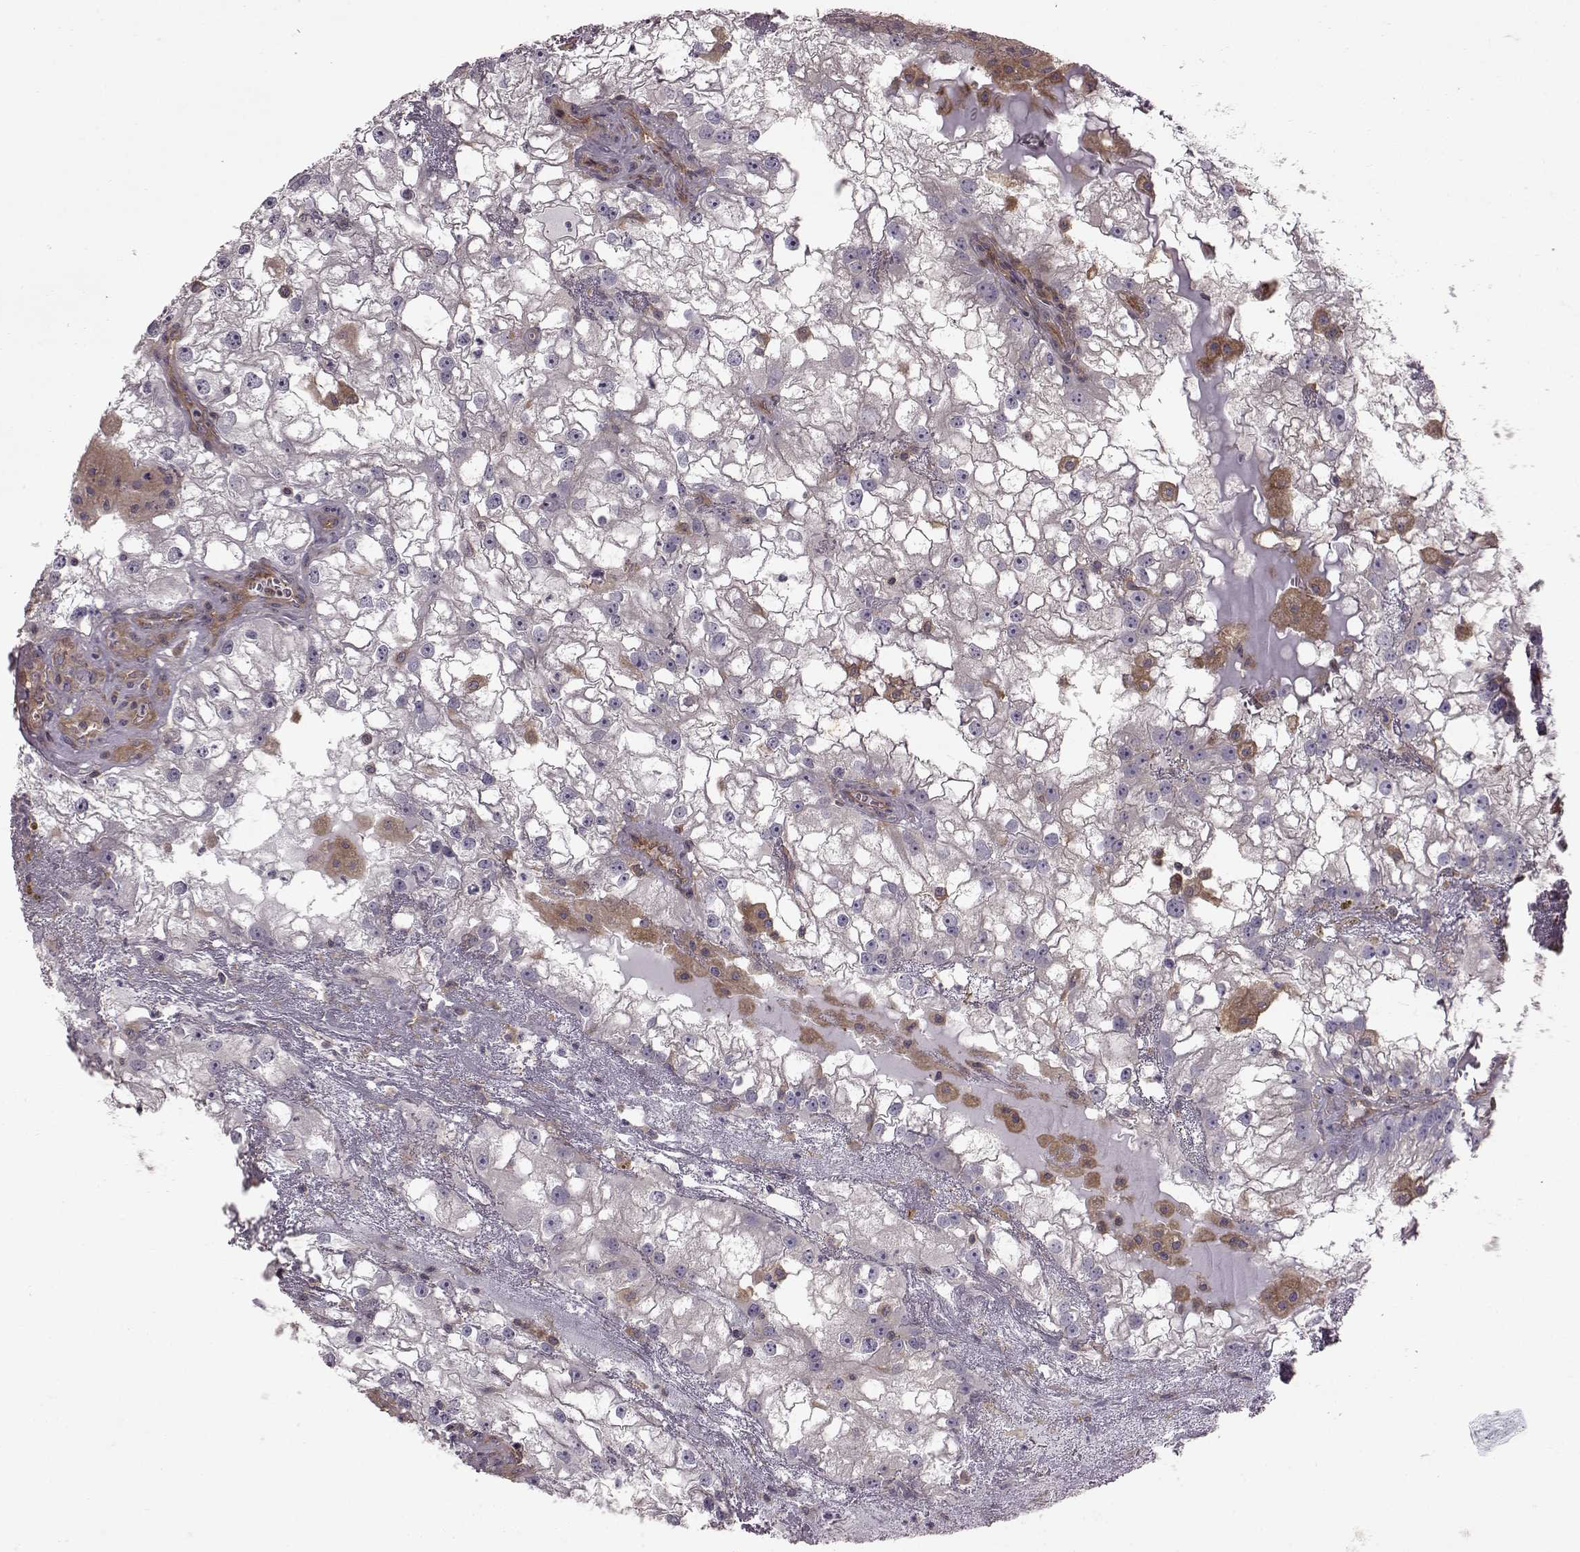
{"staining": {"intensity": "negative", "quantity": "none", "location": "none"}, "tissue": "renal cancer", "cell_type": "Tumor cells", "image_type": "cancer", "snomed": [{"axis": "morphology", "description": "Adenocarcinoma, NOS"}, {"axis": "topography", "description": "Kidney"}], "caption": "Tumor cells are negative for protein expression in human renal cancer. The staining was performed using DAB (3,3'-diaminobenzidine) to visualize the protein expression in brown, while the nuclei were stained in blue with hematoxylin (Magnification: 20x).", "gene": "RABGAP1", "patient": {"sex": "male", "age": 59}}